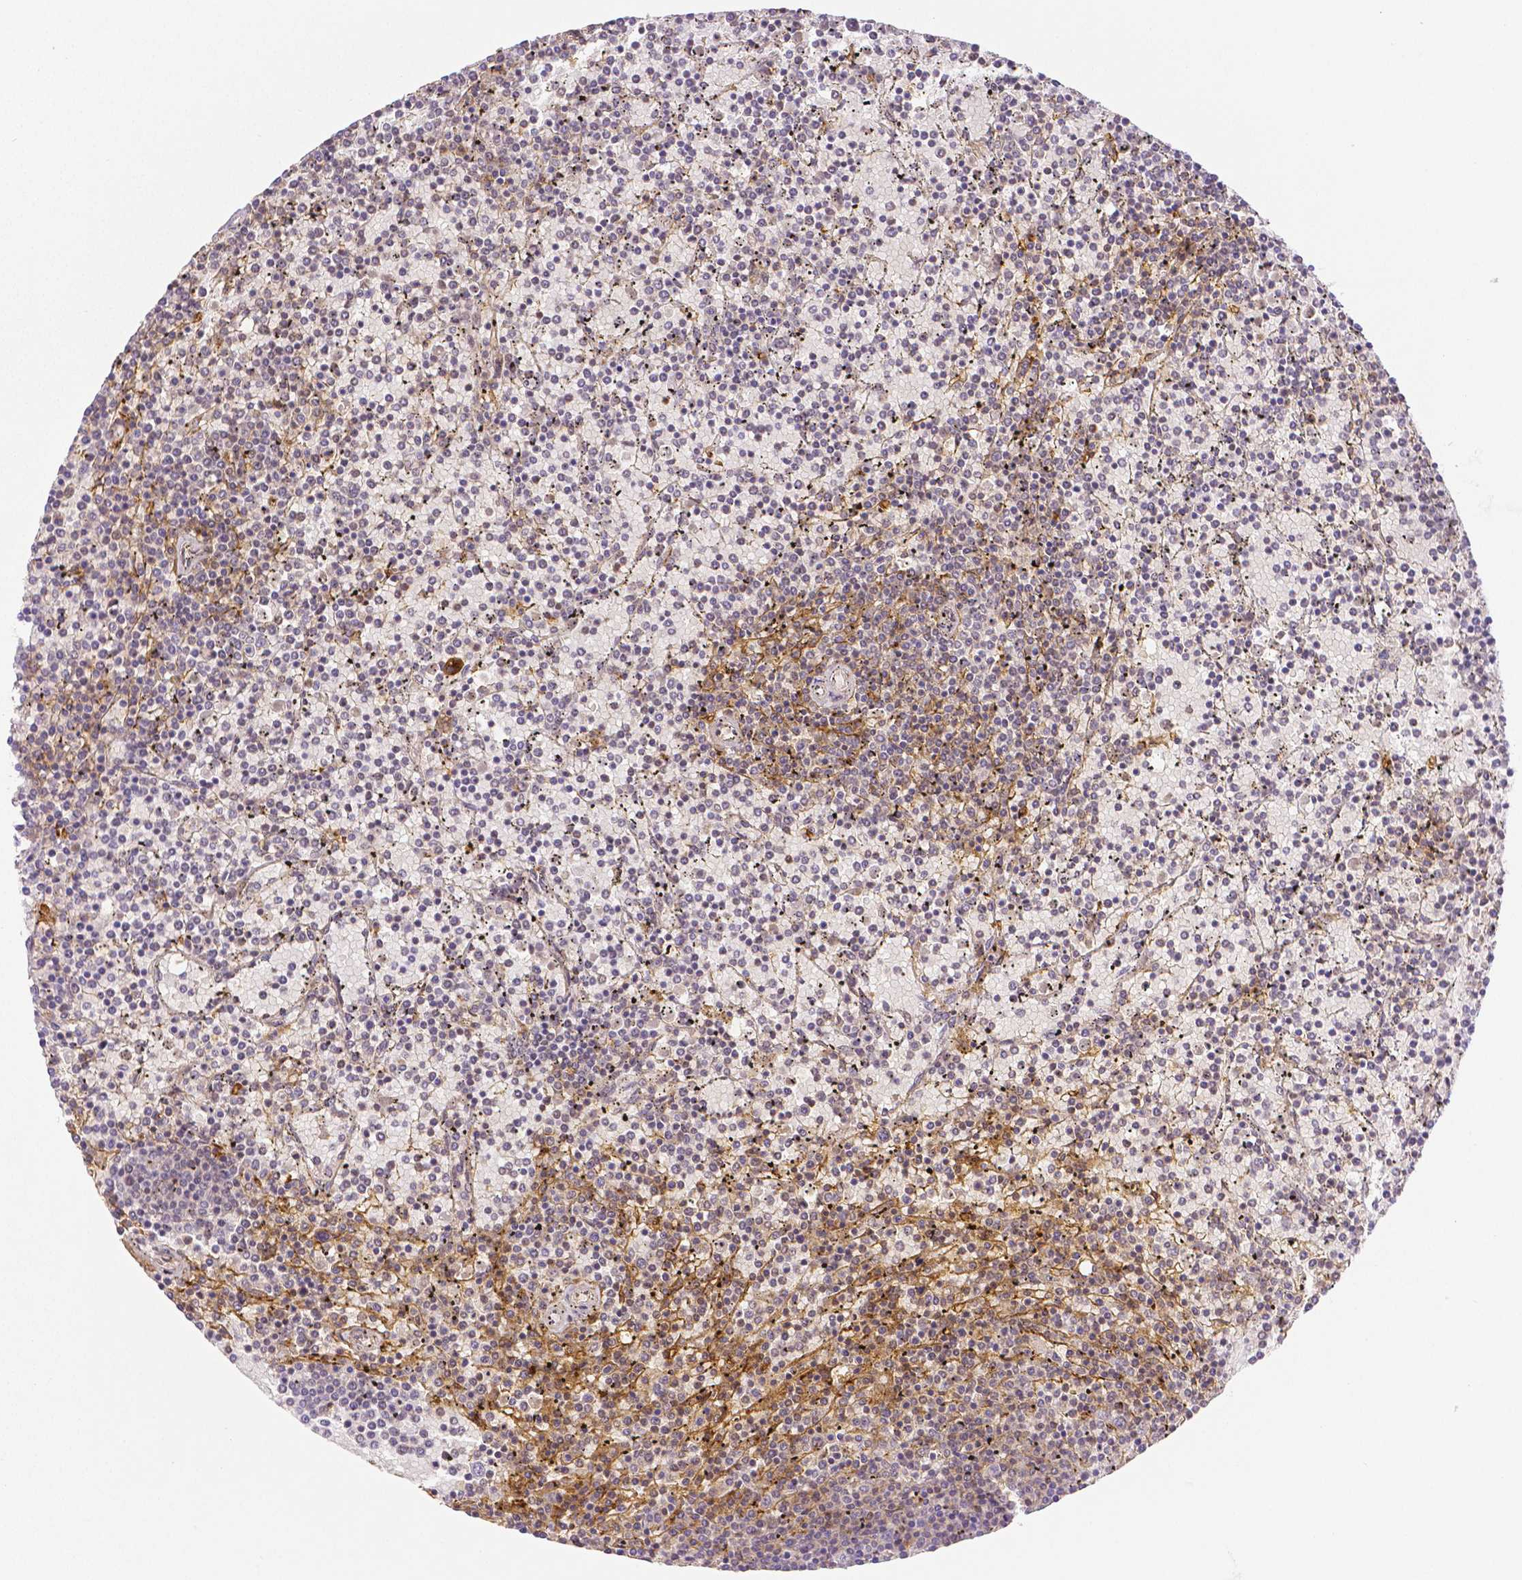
{"staining": {"intensity": "negative", "quantity": "none", "location": "none"}, "tissue": "lymphoma", "cell_type": "Tumor cells", "image_type": "cancer", "snomed": [{"axis": "morphology", "description": "Malignant lymphoma, non-Hodgkin's type, Low grade"}, {"axis": "topography", "description": "Spleen"}], "caption": "The histopathology image displays no significant expression in tumor cells of lymphoma.", "gene": "THY1", "patient": {"sex": "female", "age": 77}}